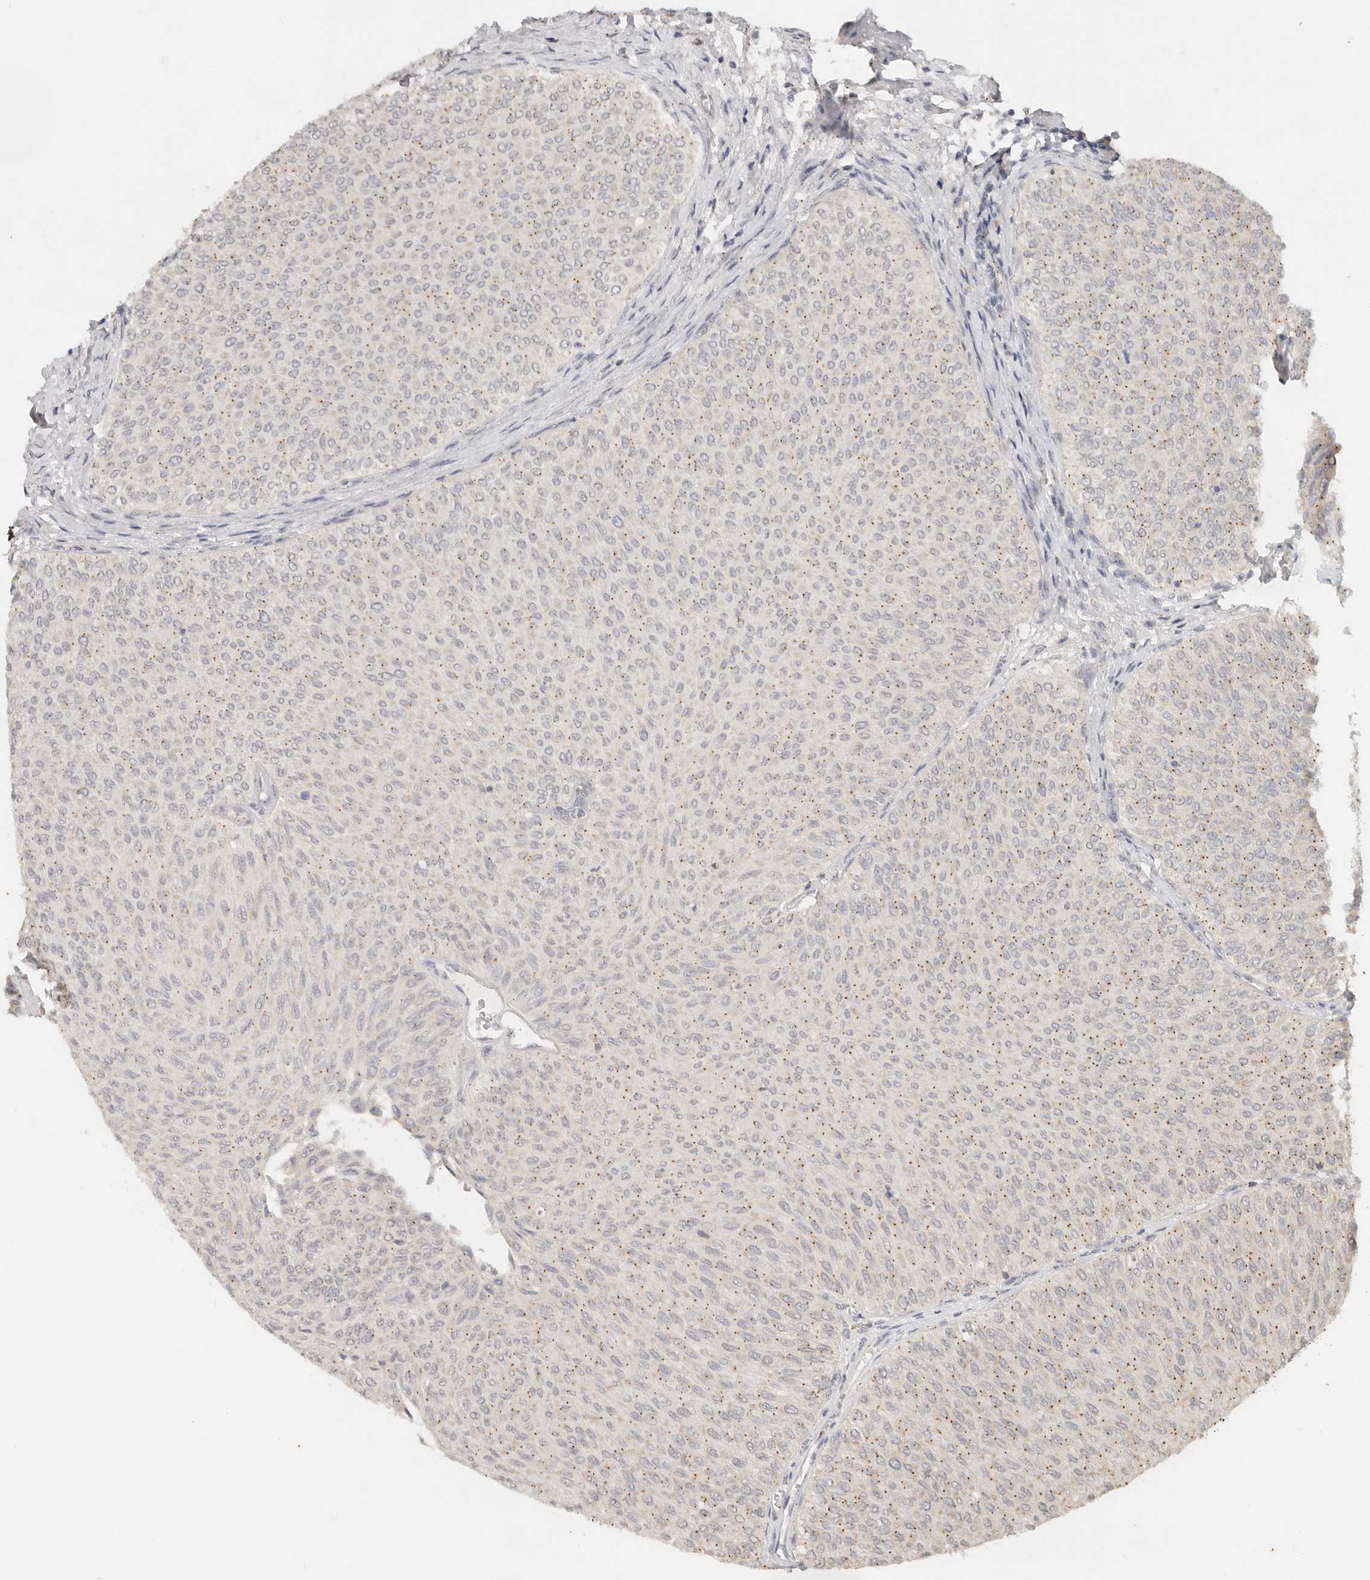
{"staining": {"intensity": "negative", "quantity": "none", "location": "none"}, "tissue": "urothelial cancer", "cell_type": "Tumor cells", "image_type": "cancer", "snomed": [{"axis": "morphology", "description": "Urothelial carcinoma, Low grade"}, {"axis": "topography", "description": "Urinary bladder"}], "caption": "Immunohistochemical staining of low-grade urothelial carcinoma shows no significant positivity in tumor cells.", "gene": "LMO4", "patient": {"sex": "male", "age": 78}}